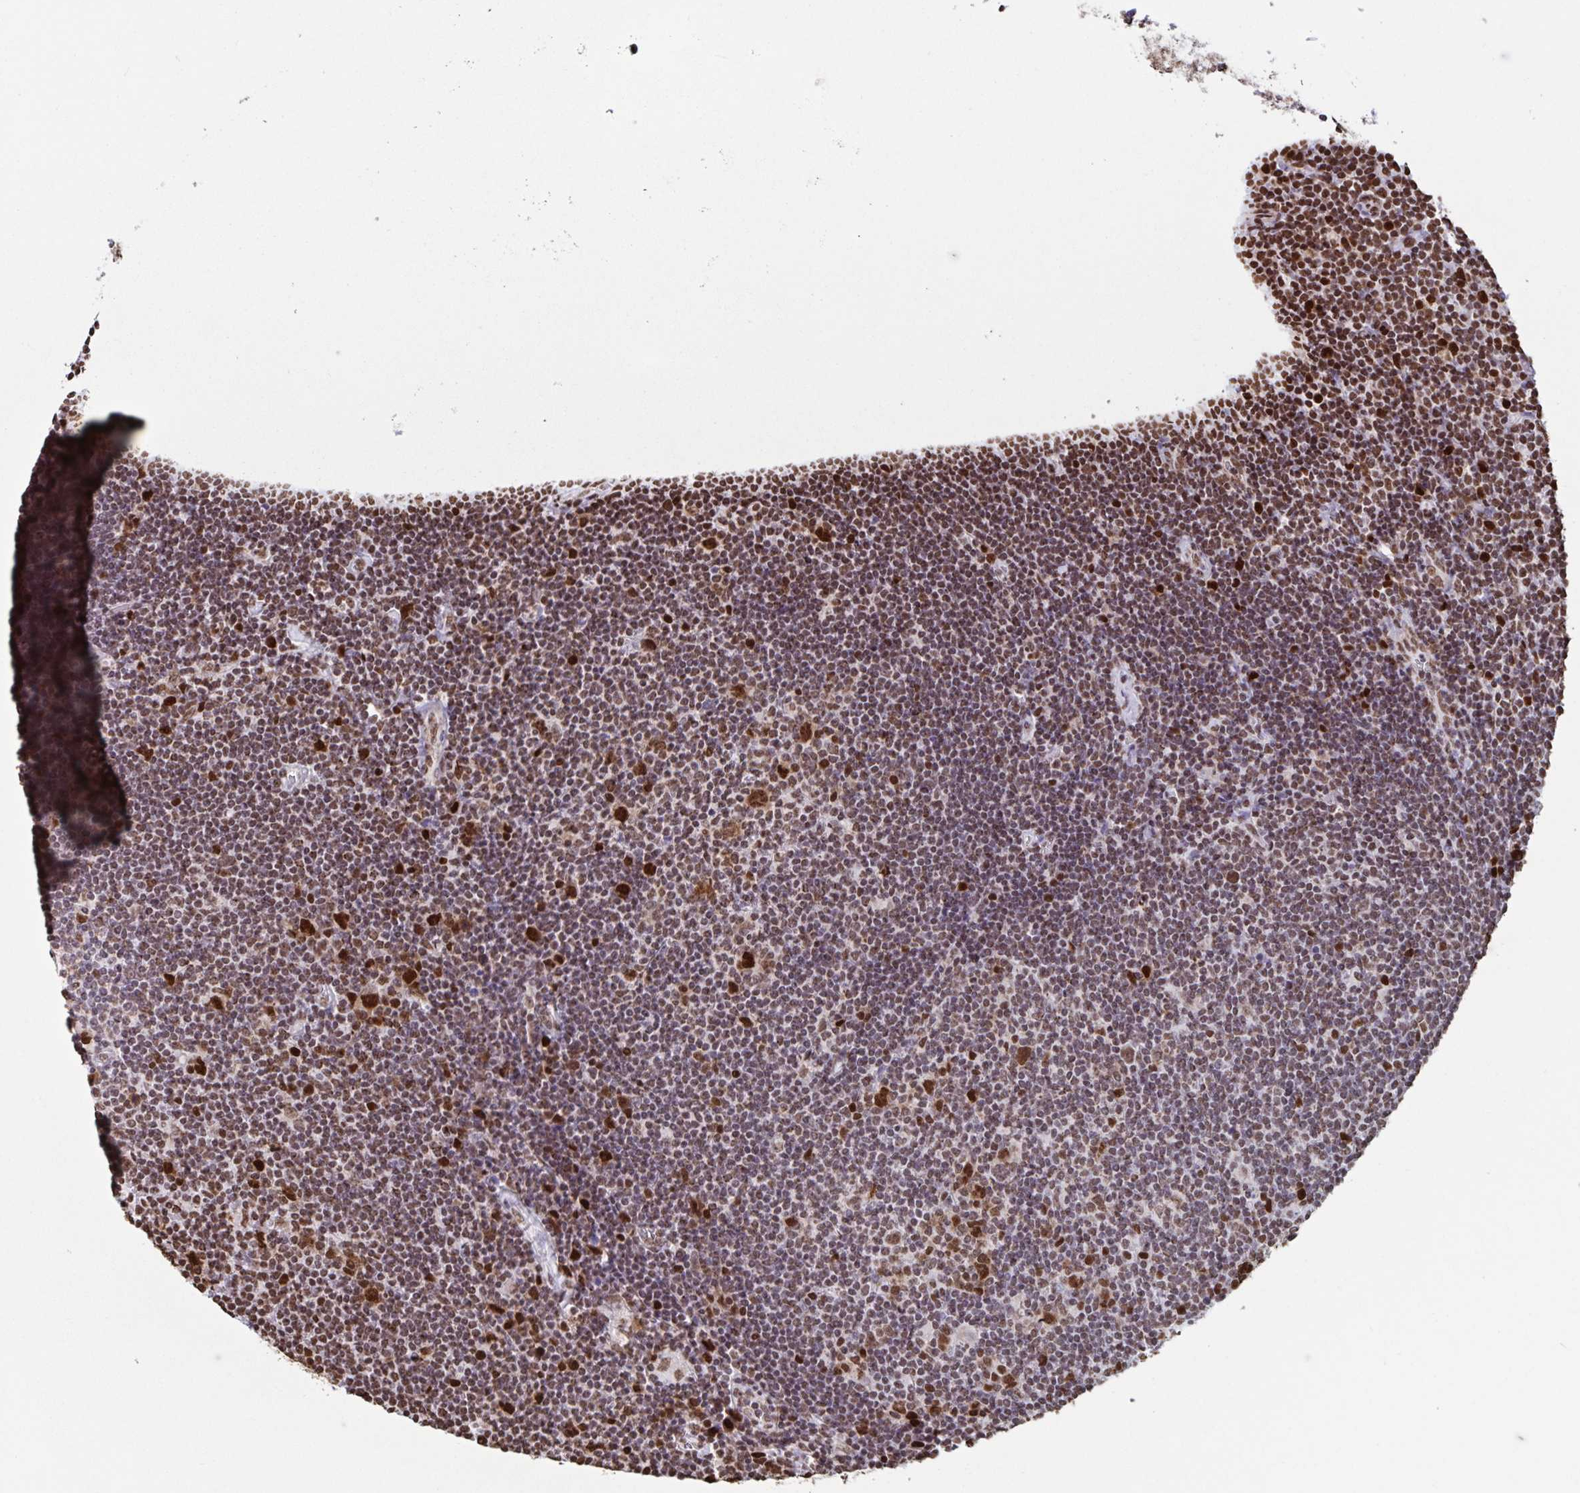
{"staining": {"intensity": "moderate", "quantity": ">75%", "location": "nuclear"}, "tissue": "lymphoma", "cell_type": "Tumor cells", "image_type": "cancer", "snomed": [{"axis": "morphology", "description": "Hodgkin's disease, NOS"}, {"axis": "topography", "description": "Lymph node"}], "caption": "IHC image of neoplastic tissue: human lymphoma stained using IHC demonstrates medium levels of moderate protein expression localized specifically in the nuclear of tumor cells, appearing as a nuclear brown color.", "gene": "DUT", "patient": {"sex": "male", "age": 40}}